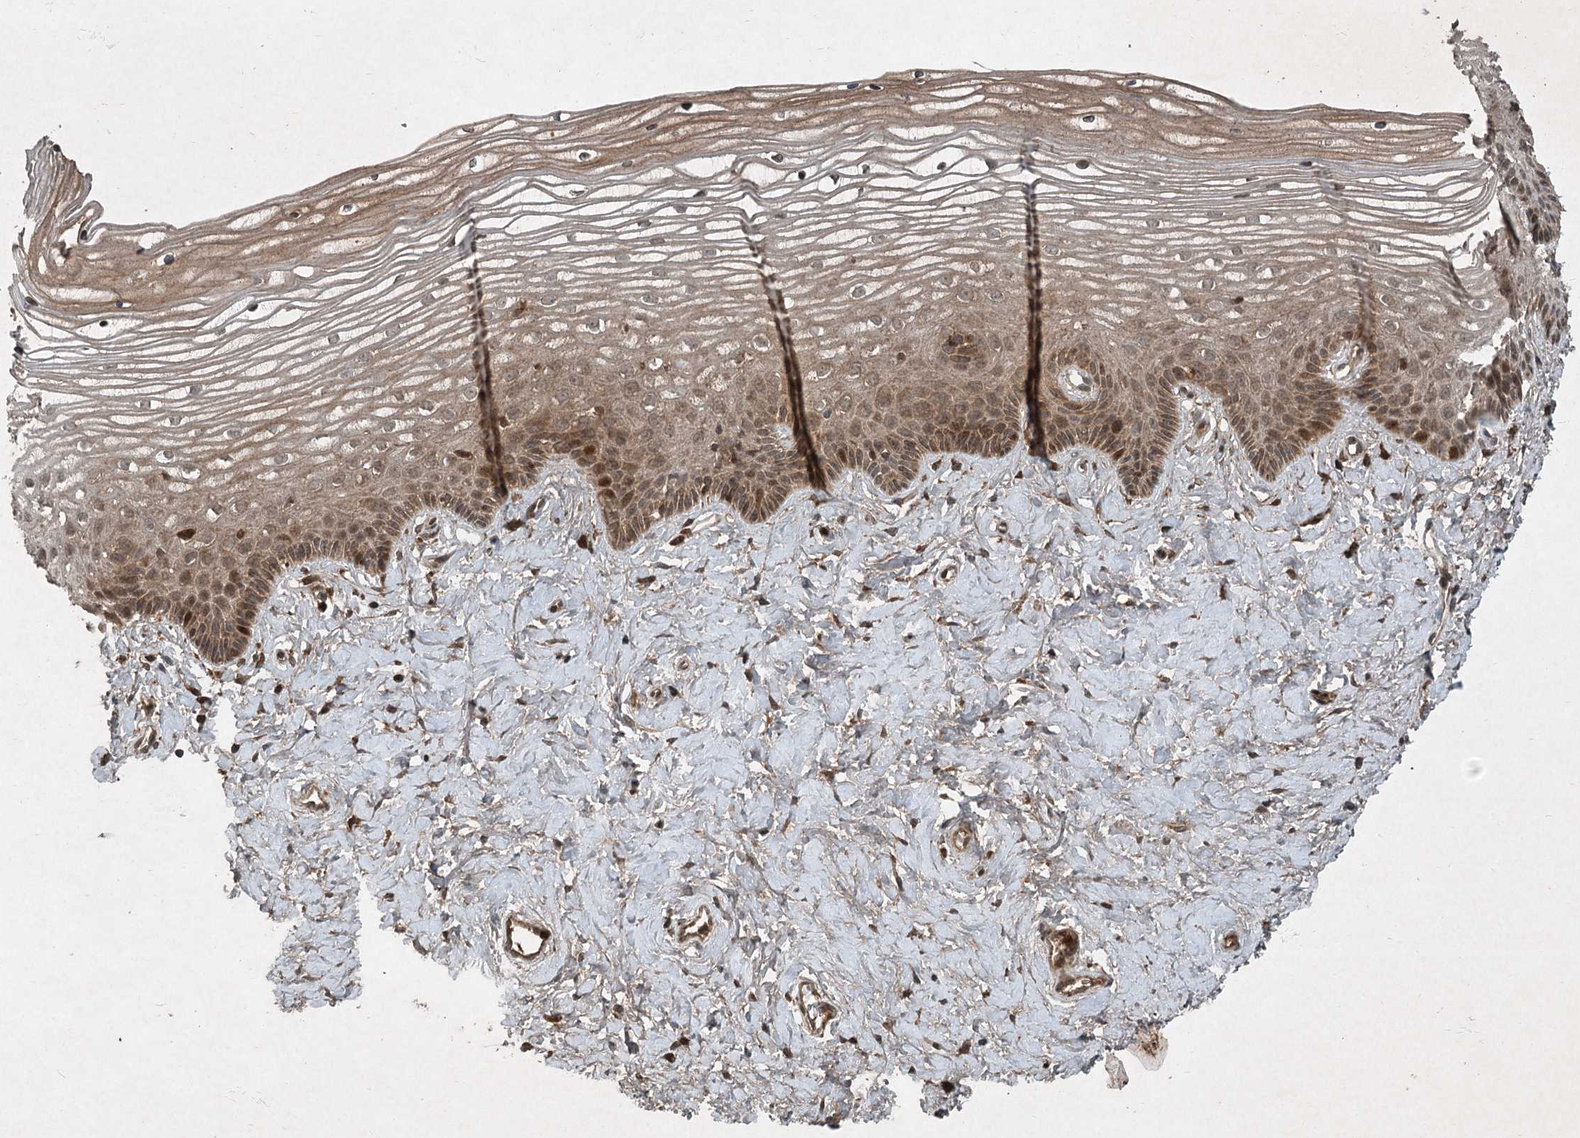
{"staining": {"intensity": "moderate", "quantity": ">75%", "location": "cytoplasmic/membranous,nuclear"}, "tissue": "vagina", "cell_type": "Squamous epithelial cells", "image_type": "normal", "snomed": [{"axis": "morphology", "description": "Normal tissue, NOS"}, {"axis": "topography", "description": "Vagina"}, {"axis": "topography", "description": "Cervix"}], "caption": "Human vagina stained for a protein (brown) reveals moderate cytoplasmic/membranous,nuclear positive staining in approximately >75% of squamous epithelial cells.", "gene": "UNC93A", "patient": {"sex": "female", "age": 40}}